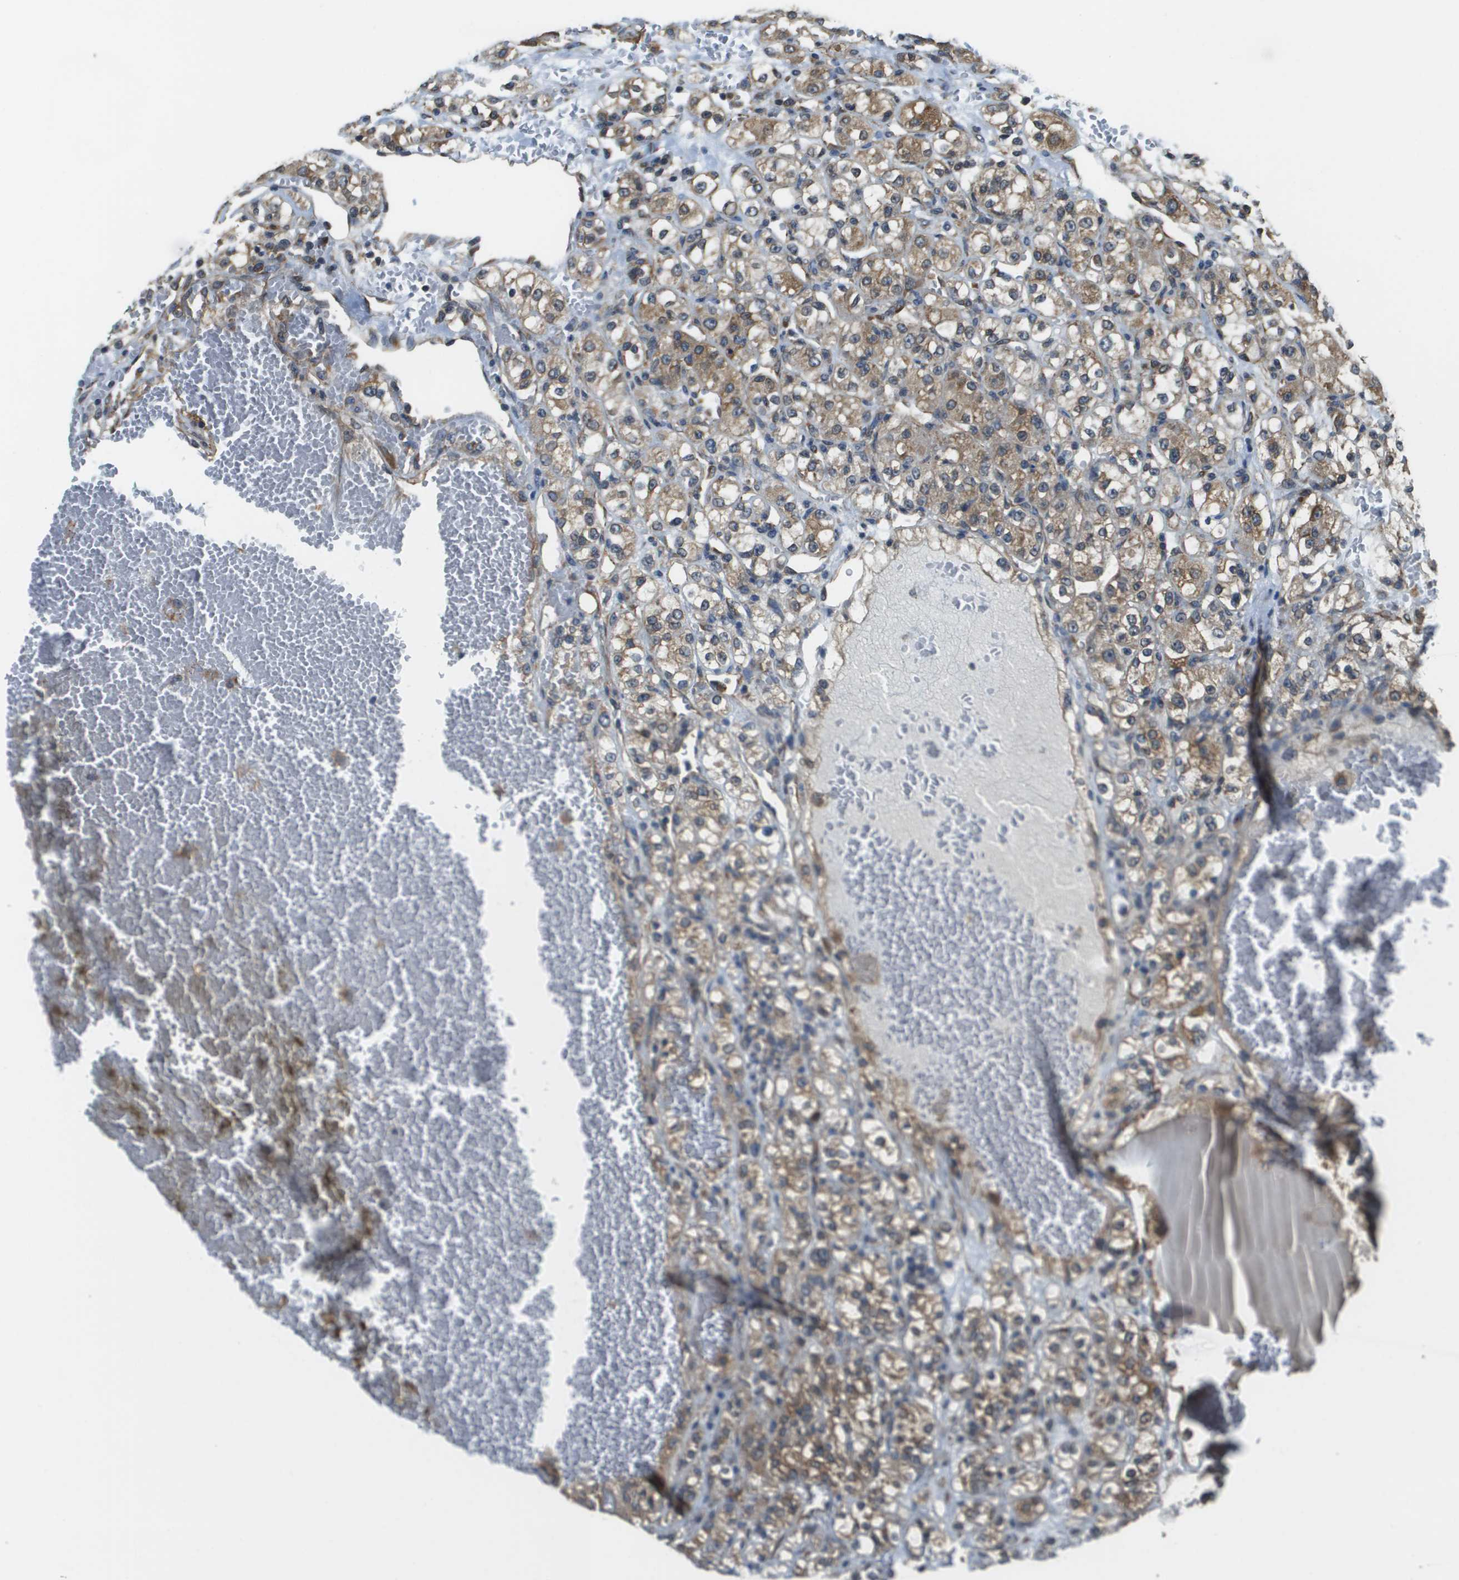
{"staining": {"intensity": "moderate", "quantity": ">75%", "location": "cytoplasmic/membranous"}, "tissue": "renal cancer", "cell_type": "Tumor cells", "image_type": "cancer", "snomed": [{"axis": "morphology", "description": "Normal tissue, NOS"}, {"axis": "morphology", "description": "Adenocarcinoma, NOS"}, {"axis": "topography", "description": "Kidney"}], "caption": "Immunohistochemistry (IHC) photomicrograph of renal adenocarcinoma stained for a protein (brown), which displays medium levels of moderate cytoplasmic/membranous expression in about >75% of tumor cells.", "gene": "SEC62", "patient": {"sex": "male", "age": 61}}